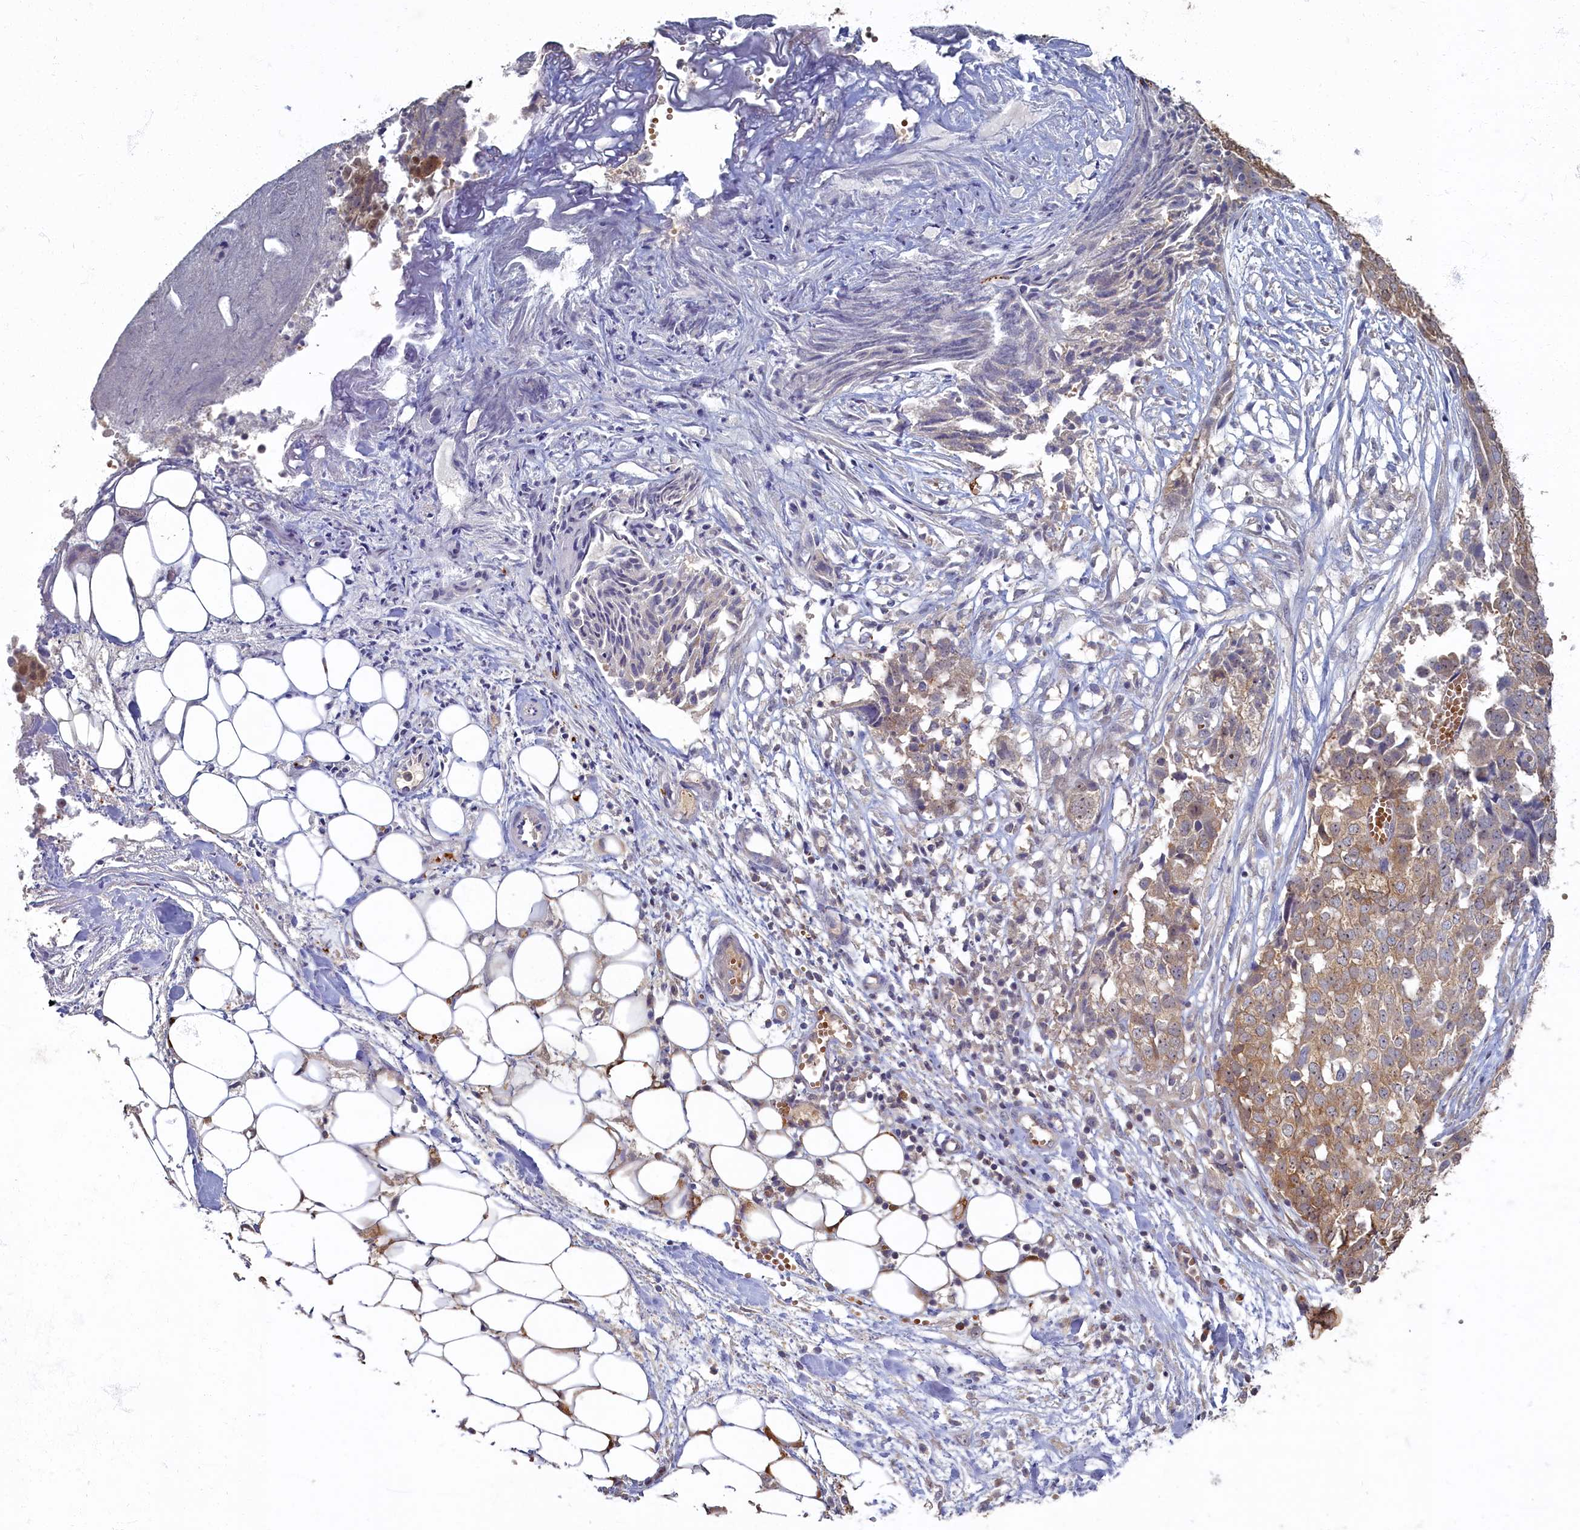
{"staining": {"intensity": "moderate", "quantity": "25%-75%", "location": "cytoplasmic/membranous,nuclear"}, "tissue": "ovarian cancer", "cell_type": "Tumor cells", "image_type": "cancer", "snomed": [{"axis": "morphology", "description": "Cystadenocarcinoma, serous, NOS"}, {"axis": "topography", "description": "Soft tissue"}, {"axis": "topography", "description": "Ovary"}], "caption": "IHC of ovarian cancer shows medium levels of moderate cytoplasmic/membranous and nuclear positivity in about 25%-75% of tumor cells.", "gene": "HUNK", "patient": {"sex": "female", "age": 57}}